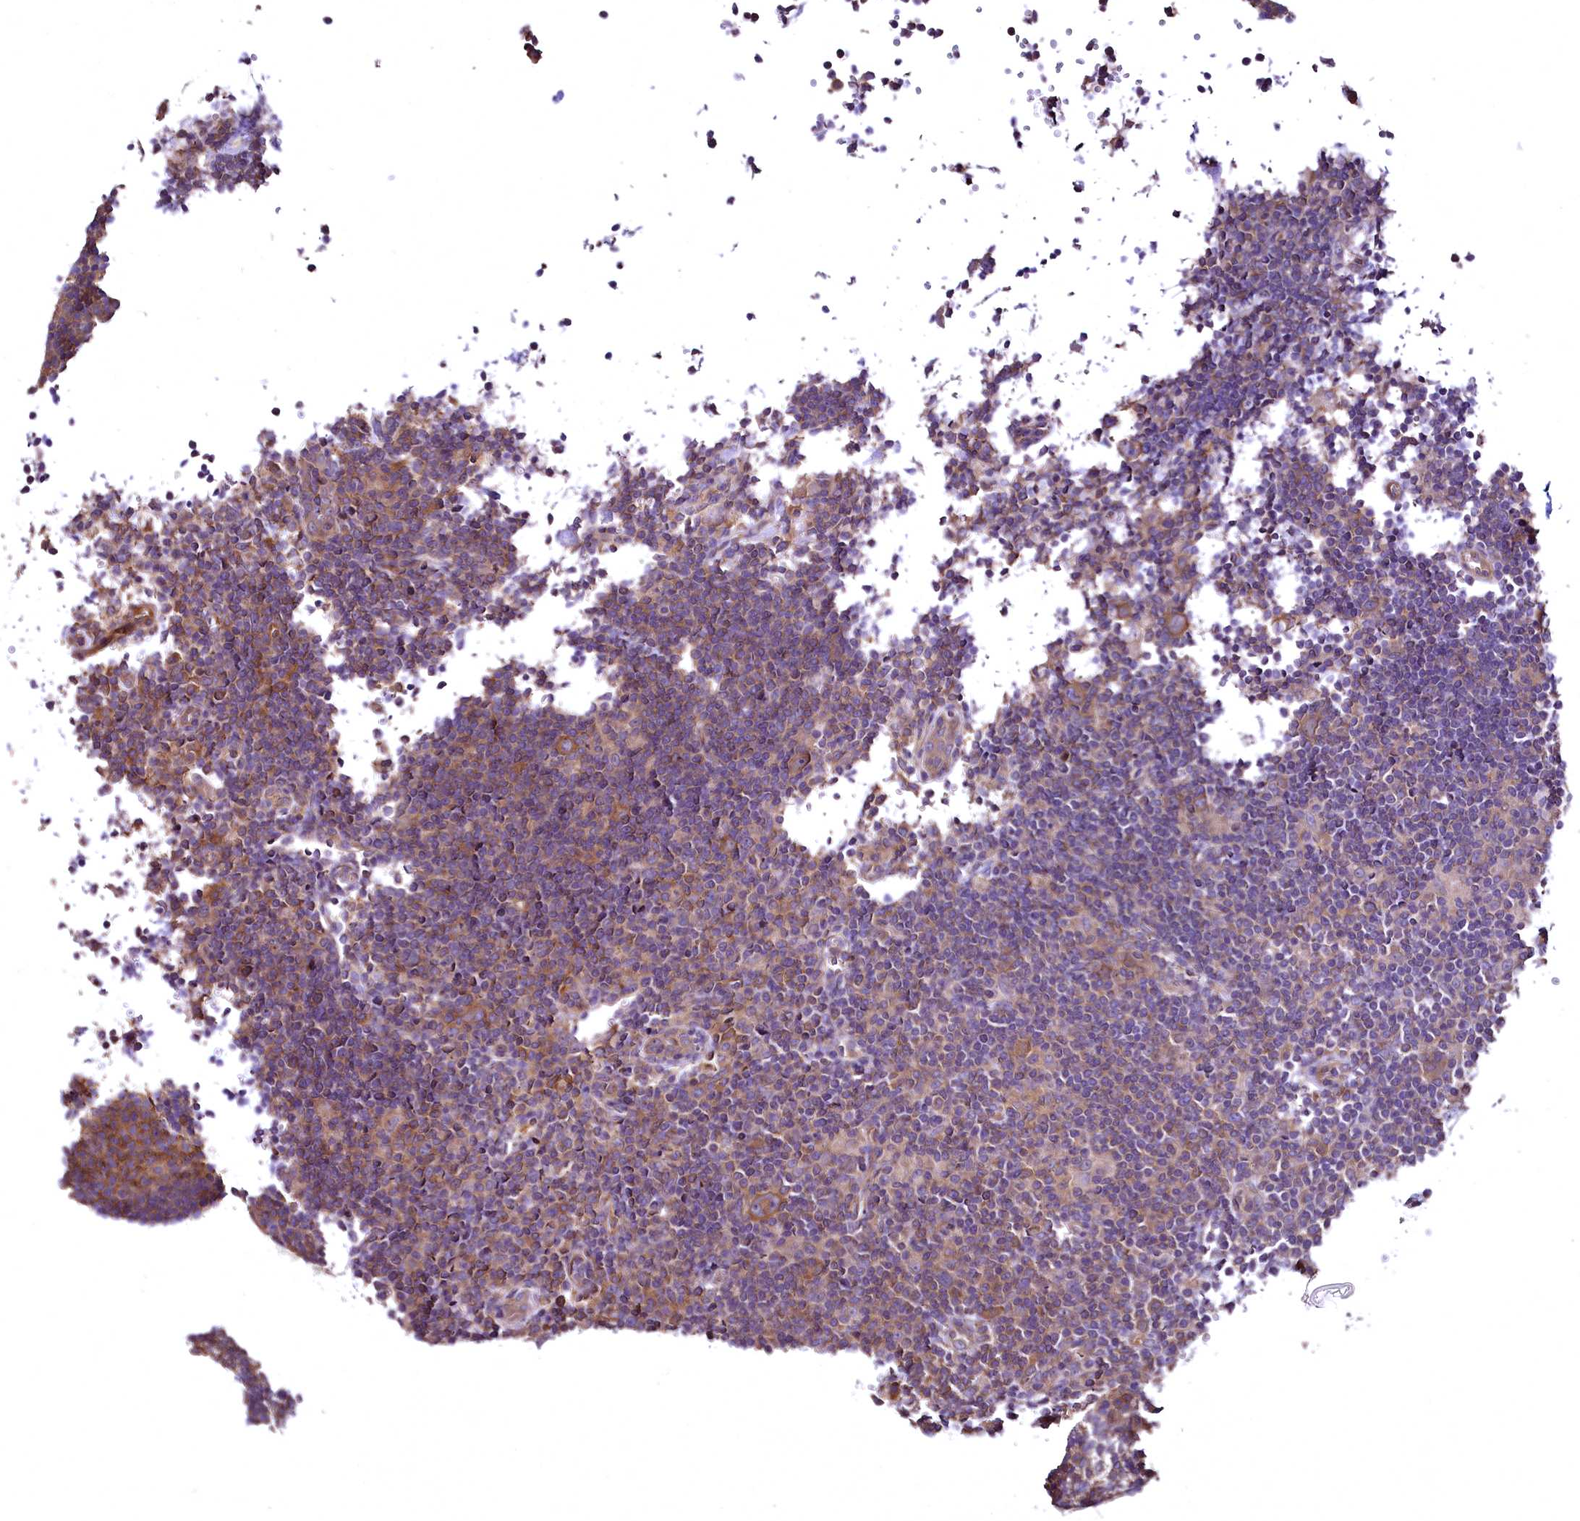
{"staining": {"intensity": "moderate", "quantity": ">75%", "location": "cytoplasmic/membranous"}, "tissue": "lymphoma", "cell_type": "Tumor cells", "image_type": "cancer", "snomed": [{"axis": "morphology", "description": "Hodgkin's disease, NOS"}, {"axis": "topography", "description": "Lymph node"}], "caption": "IHC micrograph of neoplastic tissue: human Hodgkin's disease stained using immunohistochemistry (IHC) reveals medium levels of moderate protein expression localized specifically in the cytoplasmic/membranous of tumor cells, appearing as a cytoplasmic/membranous brown color.", "gene": "TBCEL", "patient": {"sex": "female", "age": 57}}